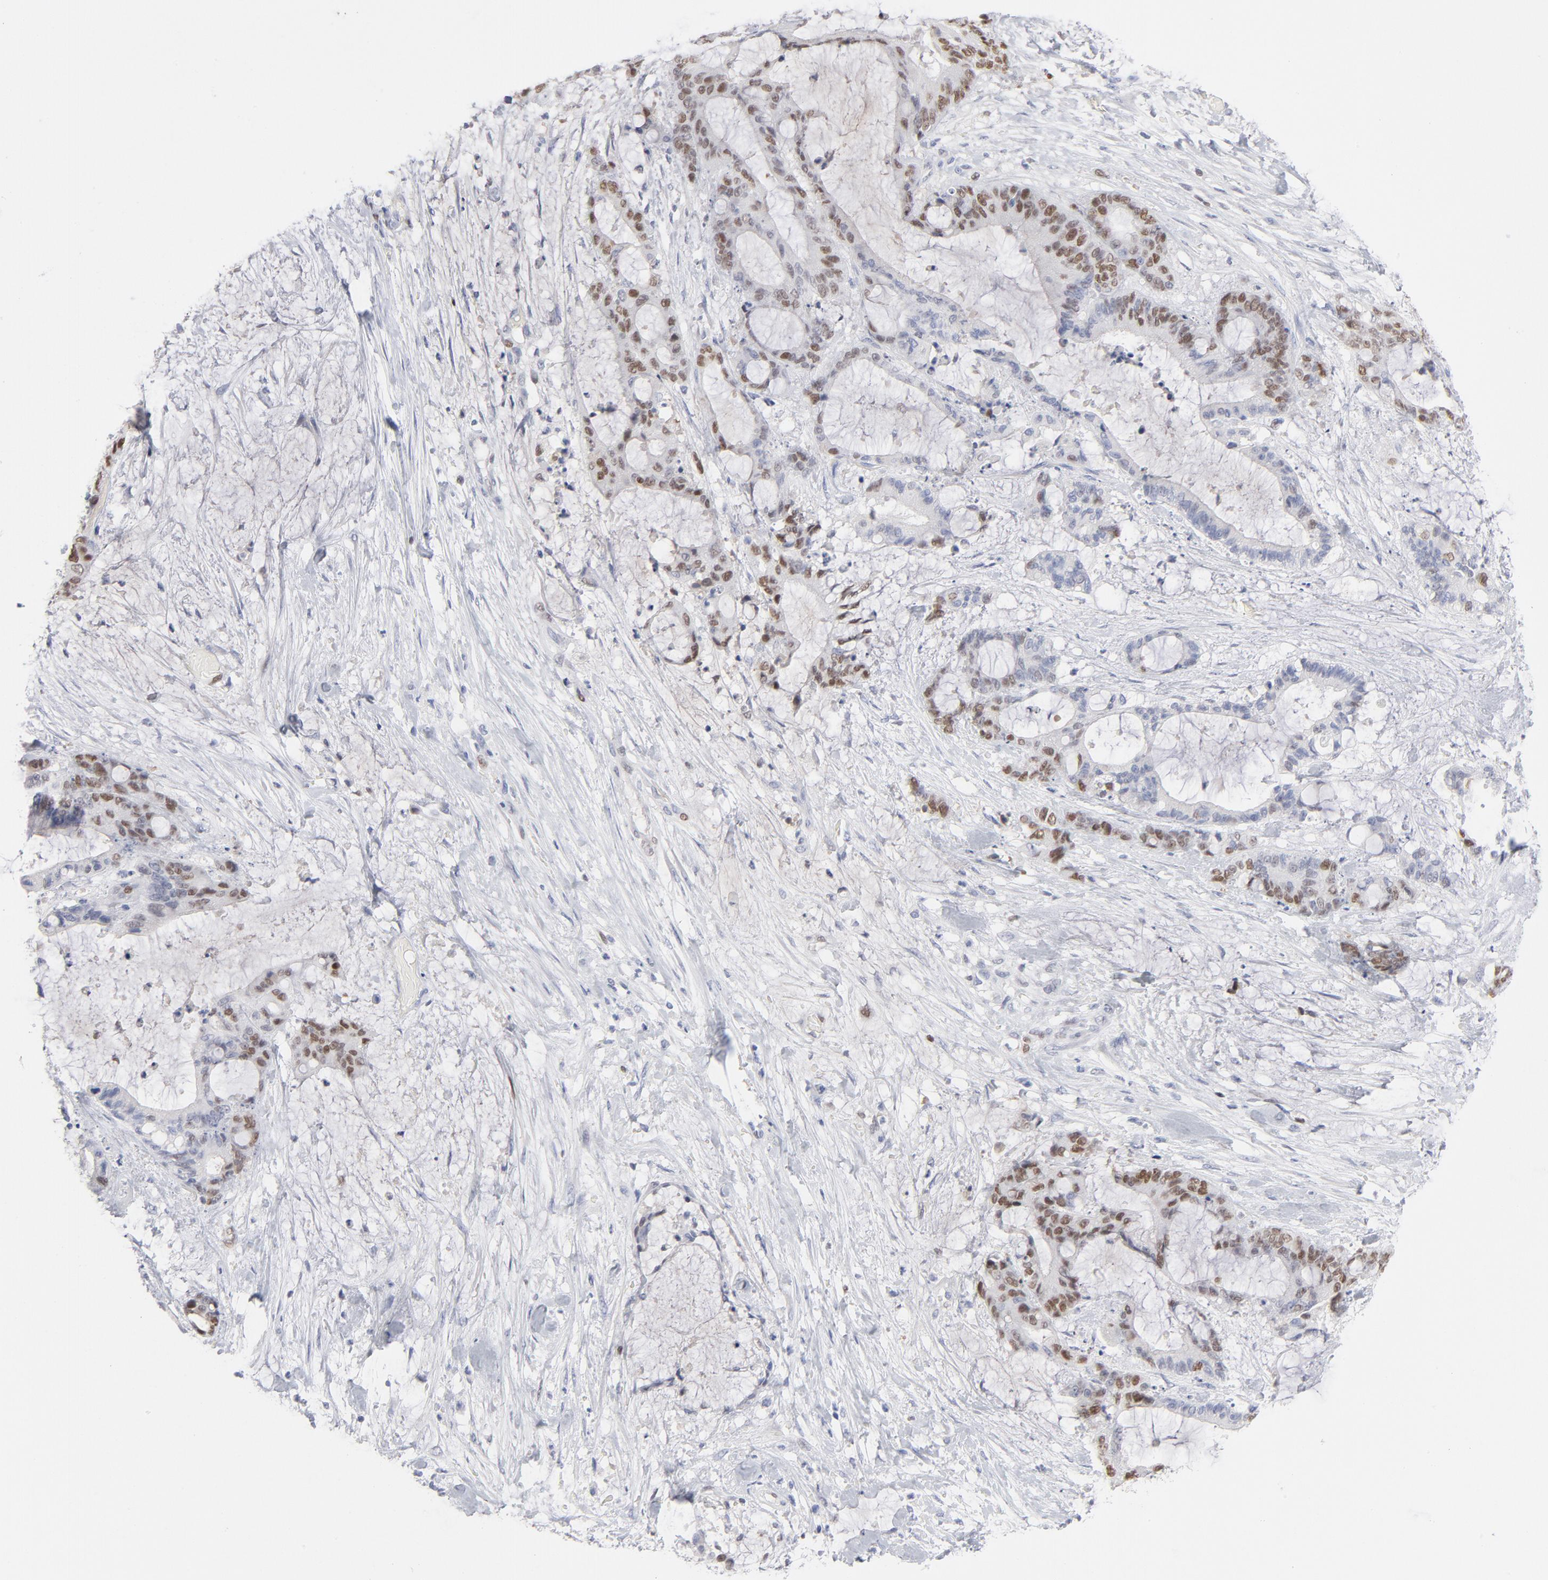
{"staining": {"intensity": "strong", "quantity": "<25%", "location": "nuclear"}, "tissue": "liver cancer", "cell_type": "Tumor cells", "image_type": "cancer", "snomed": [{"axis": "morphology", "description": "Cholangiocarcinoma"}, {"axis": "topography", "description": "Liver"}], "caption": "Protein analysis of liver cancer (cholangiocarcinoma) tissue reveals strong nuclear staining in approximately <25% of tumor cells.", "gene": "MCM7", "patient": {"sex": "female", "age": 73}}